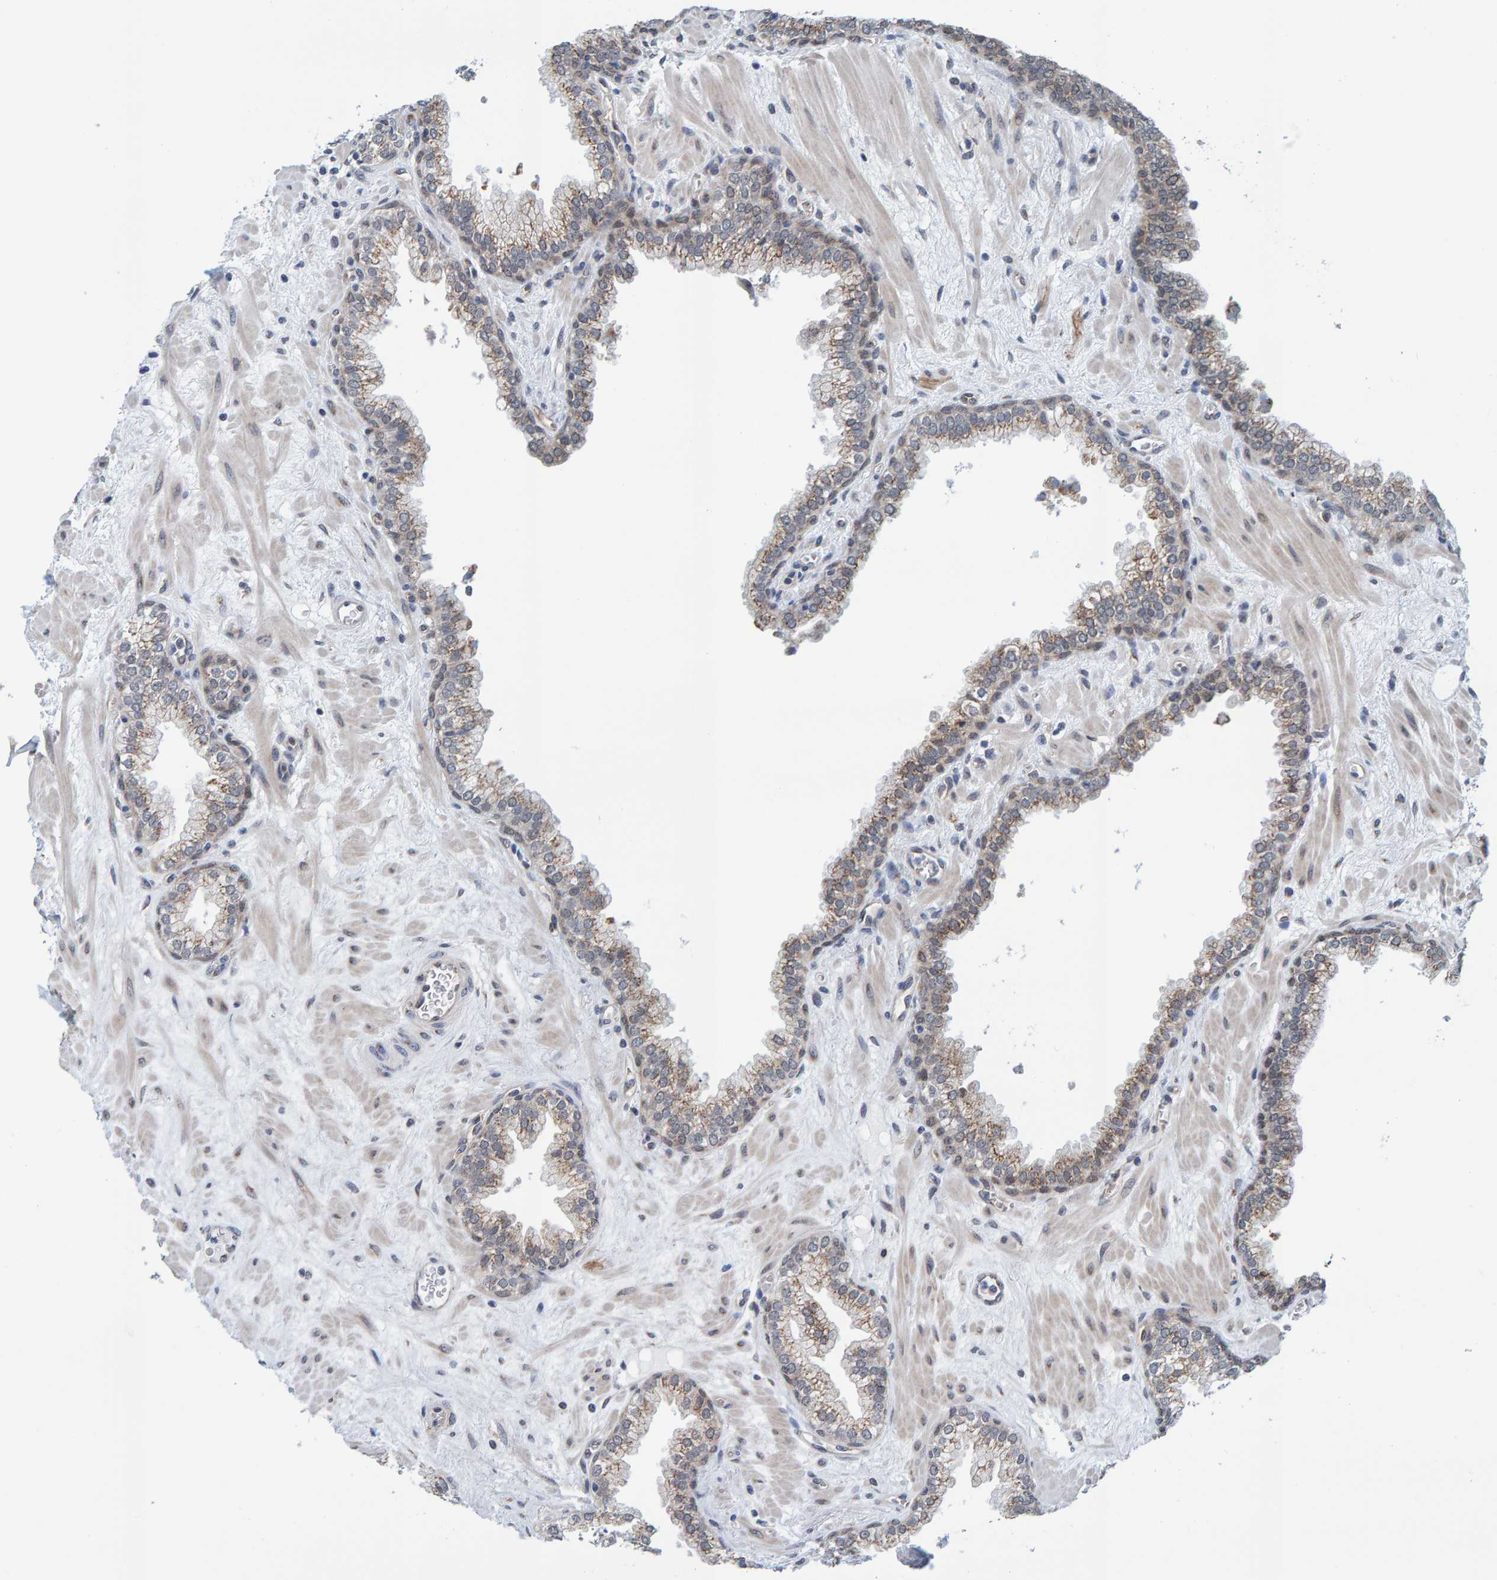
{"staining": {"intensity": "weak", "quantity": ">75%", "location": "cytoplasmic/membranous"}, "tissue": "prostate", "cell_type": "Glandular cells", "image_type": "normal", "snomed": [{"axis": "morphology", "description": "Normal tissue, NOS"}, {"axis": "morphology", "description": "Urothelial carcinoma, Low grade"}, {"axis": "topography", "description": "Urinary bladder"}, {"axis": "topography", "description": "Prostate"}], "caption": "Approximately >75% of glandular cells in benign prostate reveal weak cytoplasmic/membranous protein expression as visualized by brown immunohistochemical staining.", "gene": "SCRN2", "patient": {"sex": "male", "age": 60}}